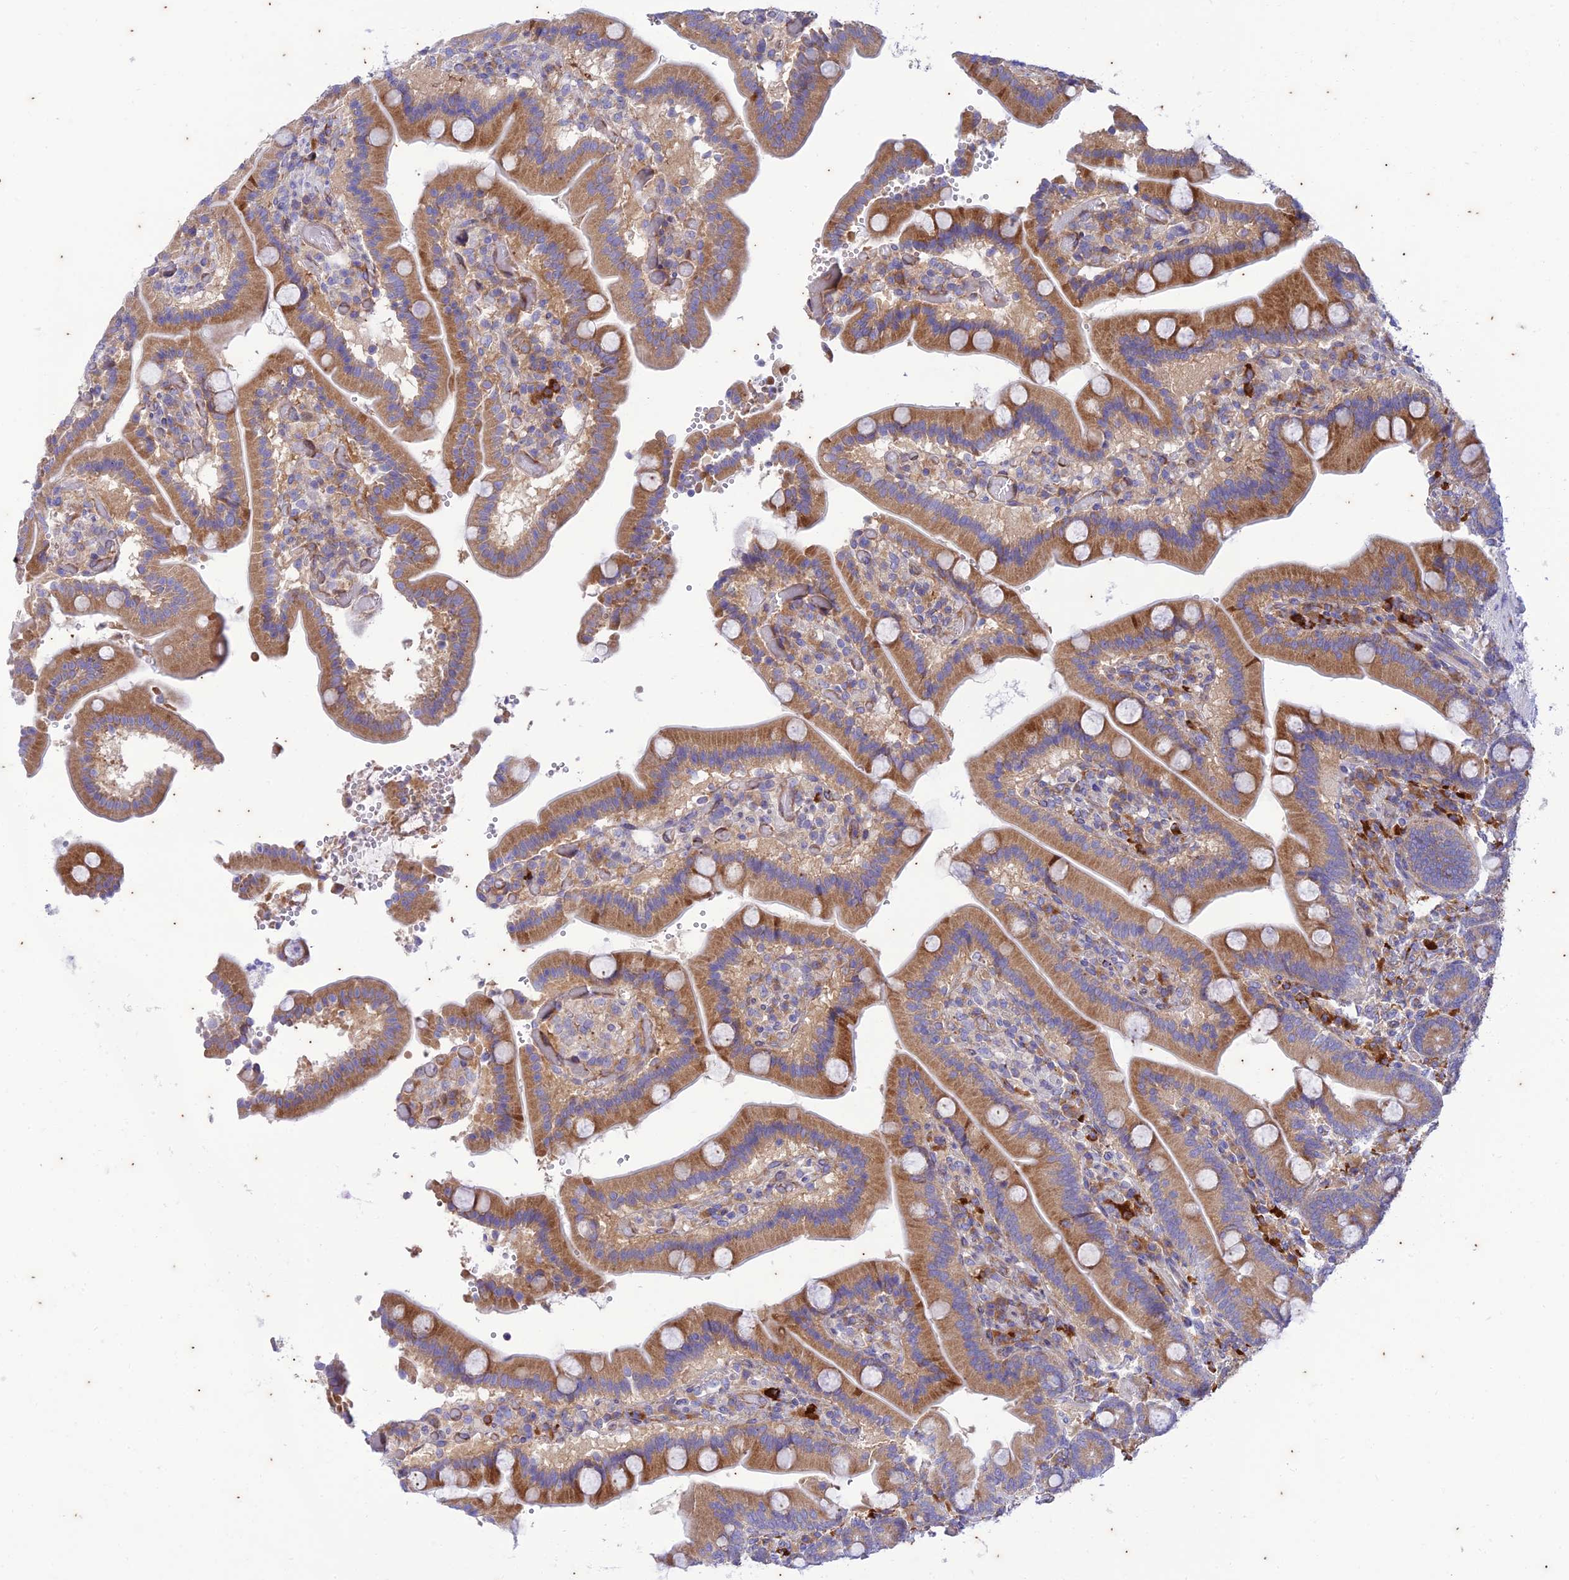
{"staining": {"intensity": "moderate", "quantity": ">75%", "location": "cytoplasmic/membranous"}, "tissue": "duodenum", "cell_type": "Glandular cells", "image_type": "normal", "snomed": [{"axis": "morphology", "description": "Normal tissue, NOS"}, {"axis": "topography", "description": "Duodenum"}], "caption": "Brown immunohistochemical staining in benign human duodenum displays moderate cytoplasmic/membranous staining in about >75% of glandular cells. (IHC, brightfield microscopy, high magnification).", "gene": "PIMREG", "patient": {"sex": "female", "age": 62}}